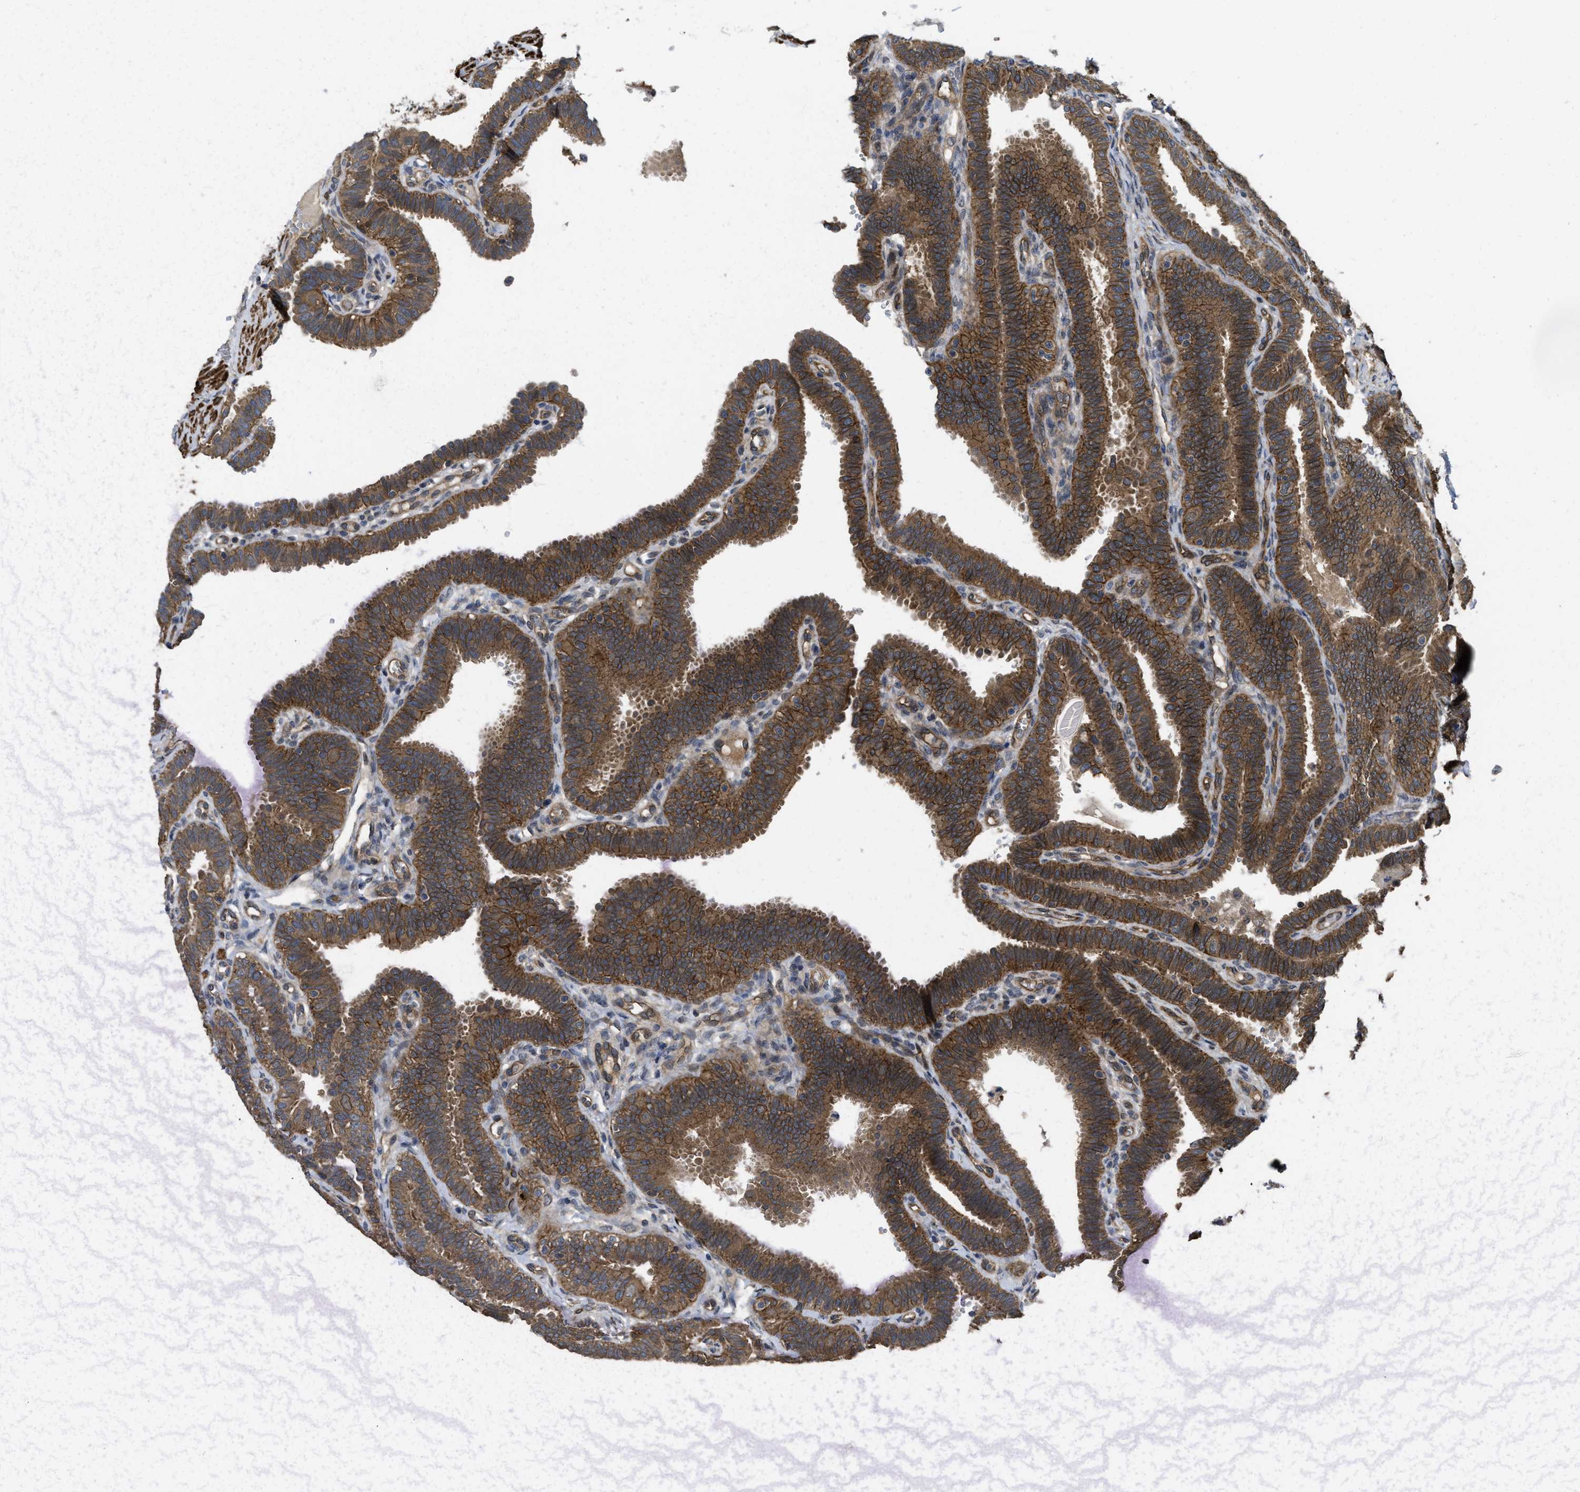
{"staining": {"intensity": "strong", "quantity": ">75%", "location": "cytoplasmic/membranous"}, "tissue": "fallopian tube", "cell_type": "Glandular cells", "image_type": "normal", "snomed": [{"axis": "morphology", "description": "Normal tissue, NOS"}, {"axis": "topography", "description": "Fallopian tube"}, {"axis": "topography", "description": "Placenta"}], "caption": "Fallopian tube stained with a protein marker displays strong staining in glandular cells.", "gene": "FZD6", "patient": {"sex": "female", "age": 34}}